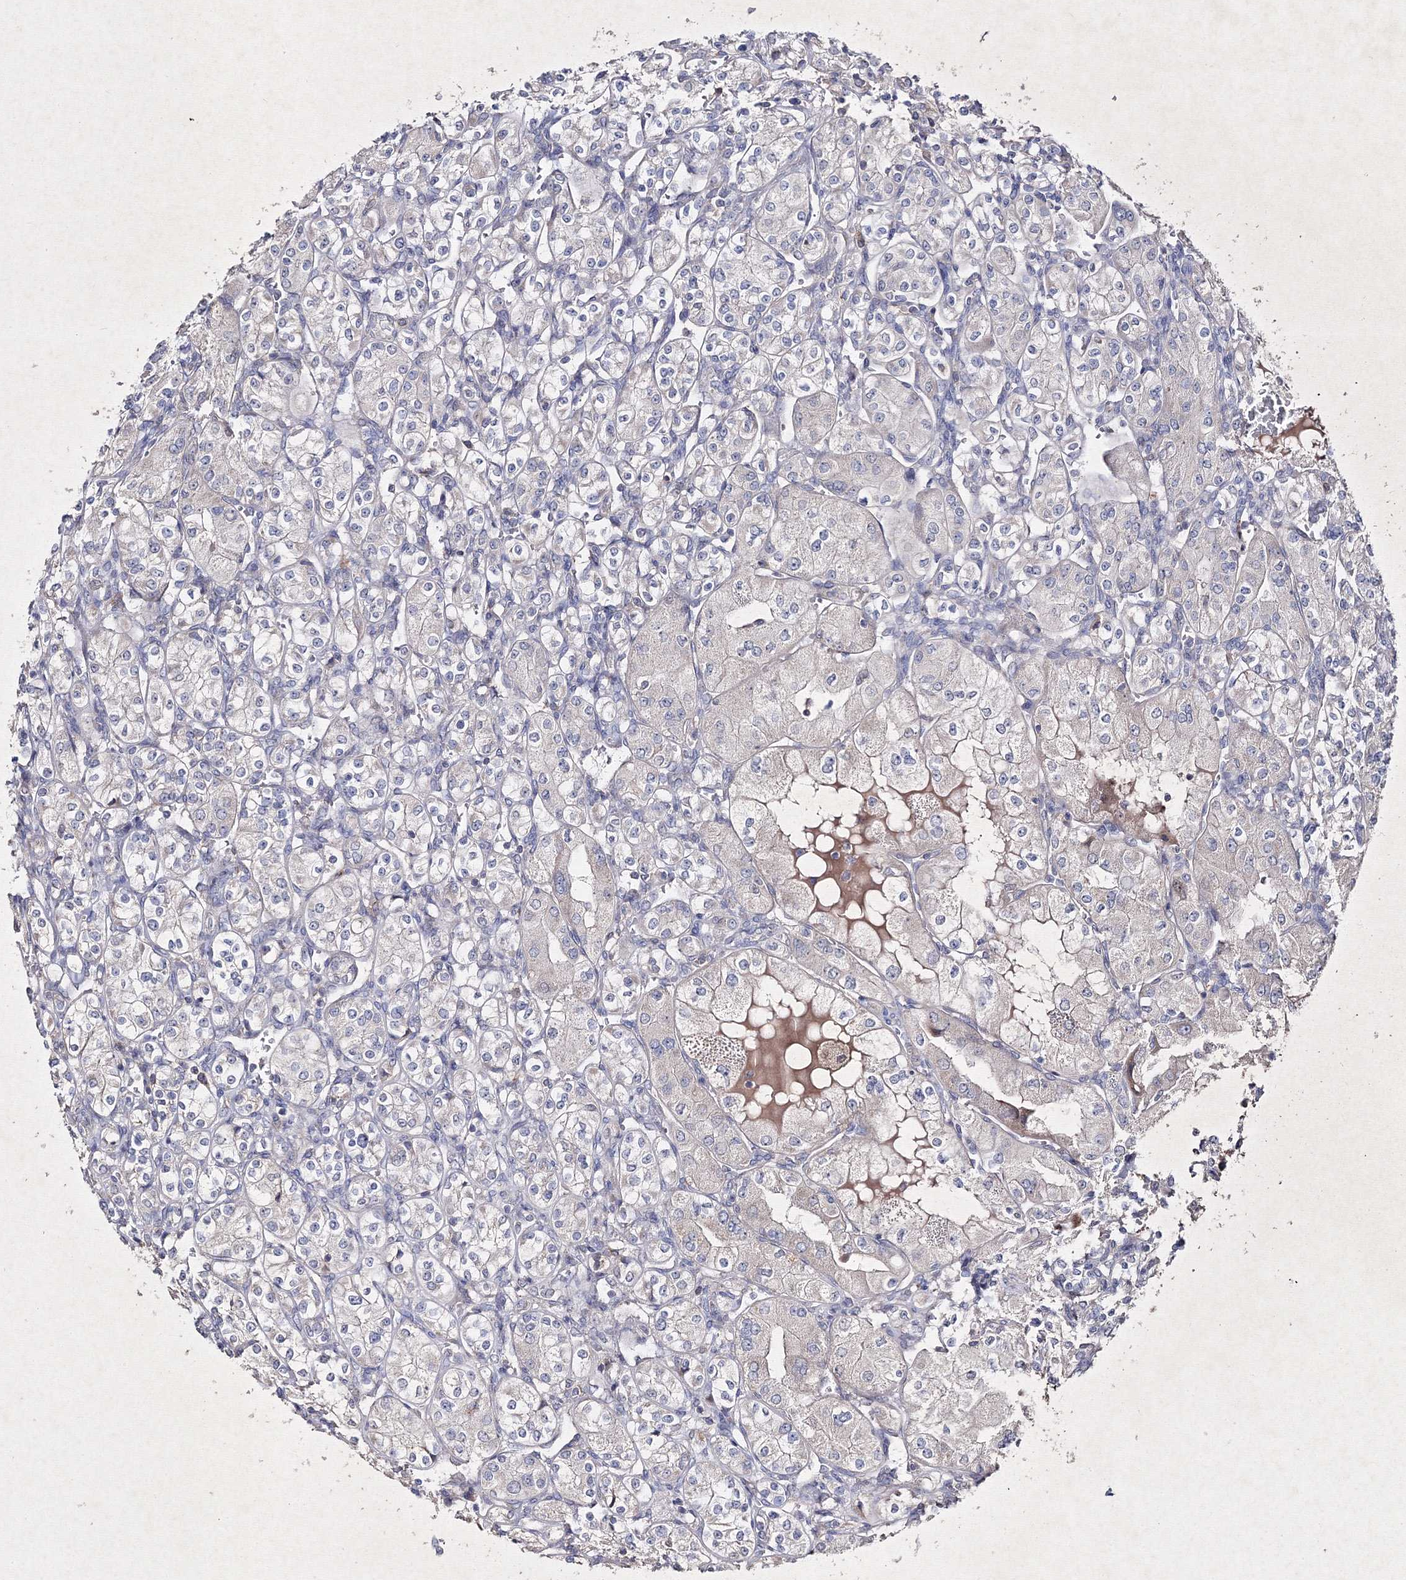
{"staining": {"intensity": "negative", "quantity": "none", "location": "none"}, "tissue": "renal cancer", "cell_type": "Tumor cells", "image_type": "cancer", "snomed": [{"axis": "morphology", "description": "Adenocarcinoma, NOS"}, {"axis": "topography", "description": "Kidney"}], "caption": "Immunohistochemistry (IHC) photomicrograph of neoplastic tissue: human renal cancer stained with DAB demonstrates no significant protein staining in tumor cells.", "gene": "GFM1", "patient": {"sex": "male", "age": 77}}